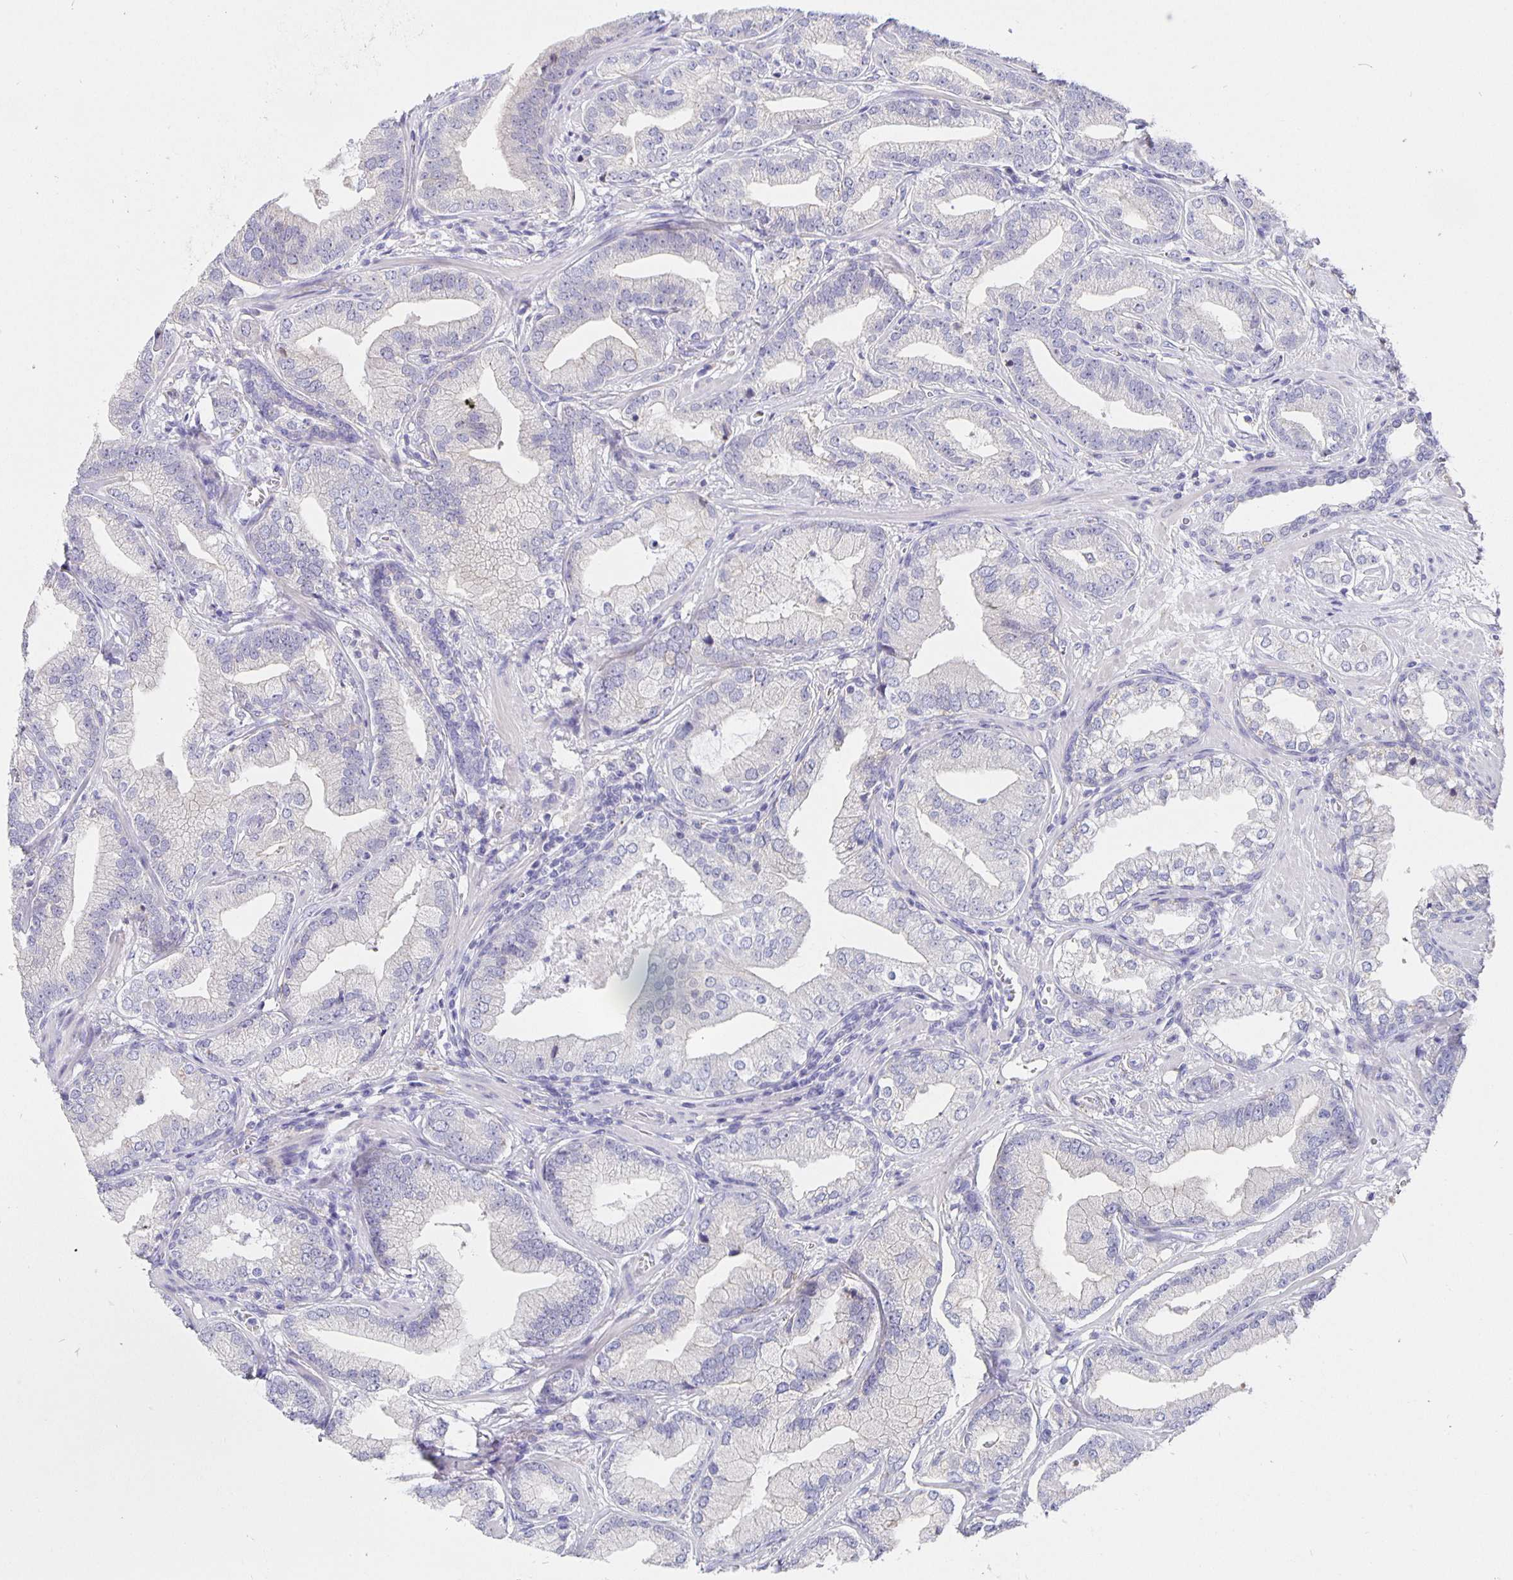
{"staining": {"intensity": "negative", "quantity": "none", "location": "none"}, "tissue": "prostate cancer", "cell_type": "Tumor cells", "image_type": "cancer", "snomed": [{"axis": "morphology", "description": "Adenocarcinoma, Low grade"}, {"axis": "topography", "description": "Prostate"}], "caption": "Immunohistochemical staining of prostate low-grade adenocarcinoma exhibits no significant expression in tumor cells. The staining is performed using DAB brown chromogen with nuclei counter-stained in using hematoxylin.", "gene": "CFAP74", "patient": {"sex": "male", "age": 62}}